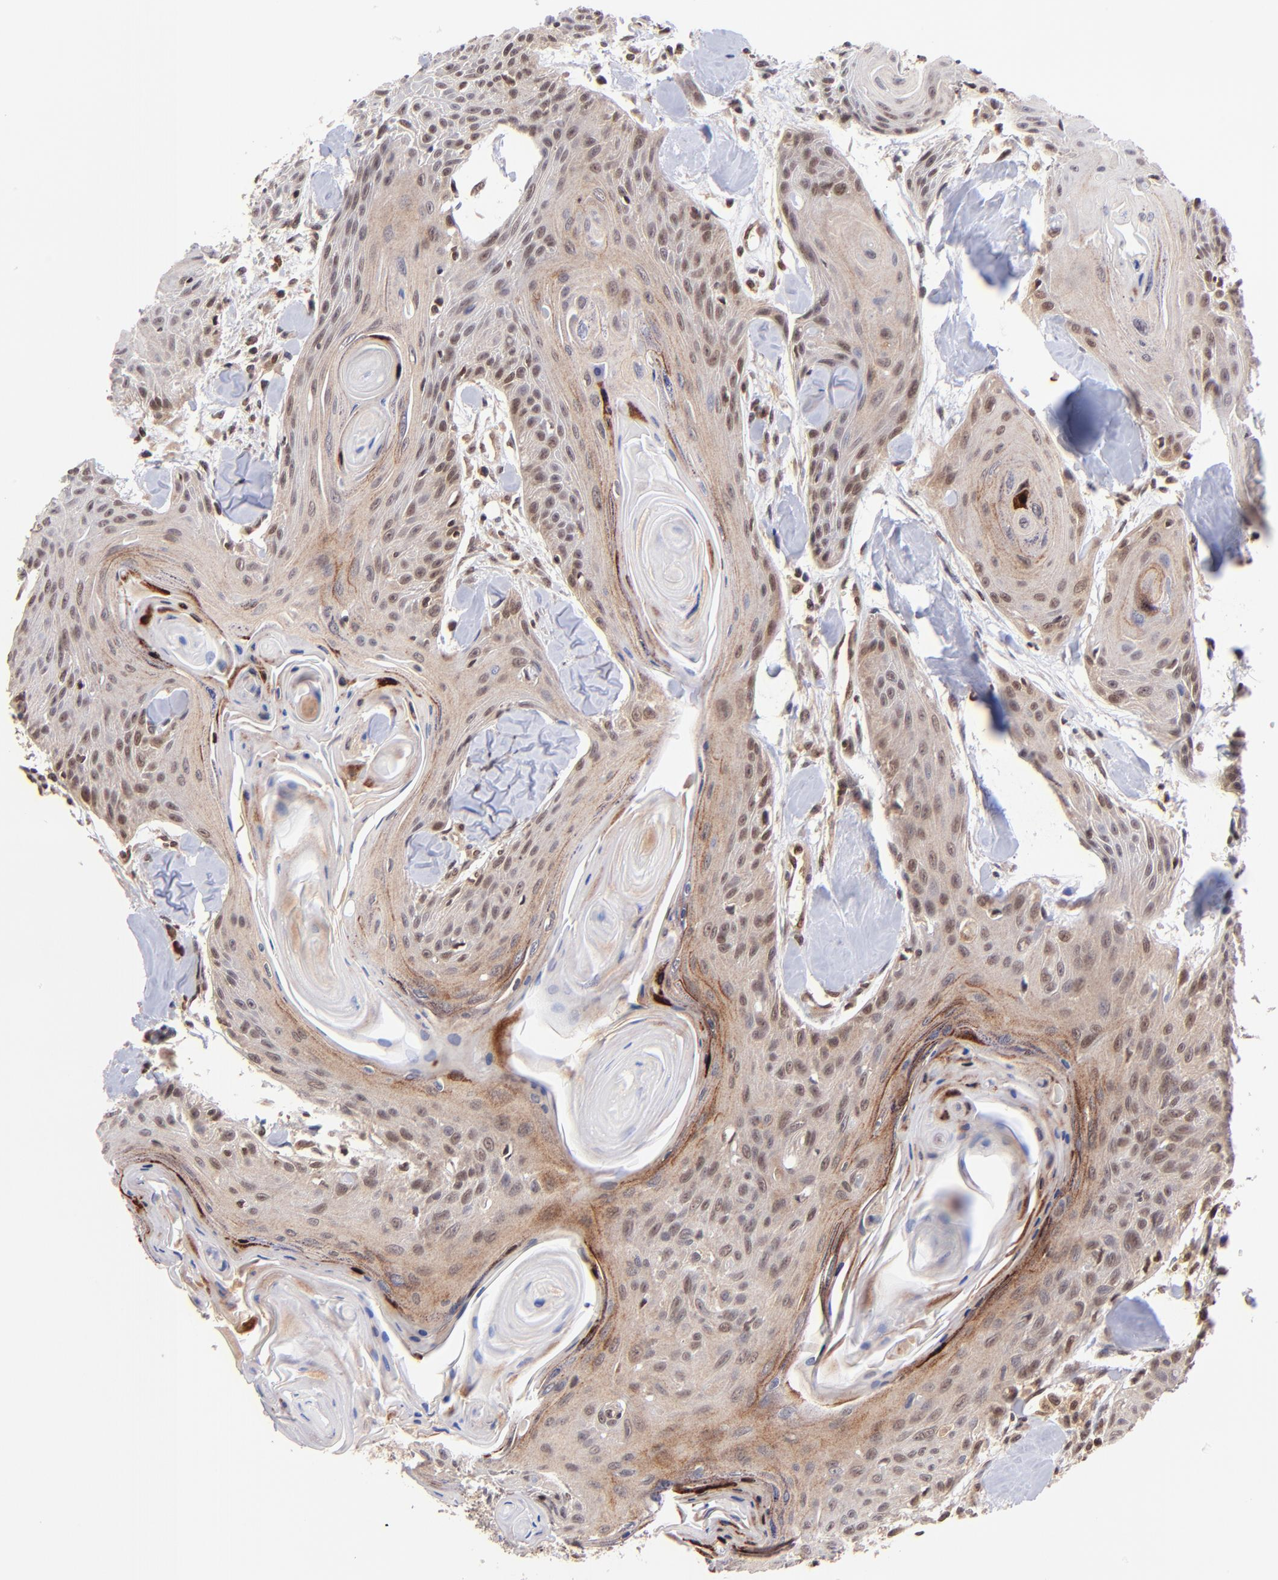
{"staining": {"intensity": "moderate", "quantity": ">75%", "location": "cytoplasmic/membranous,nuclear"}, "tissue": "head and neck cancer", "cell_type": "Tumor cells", "image_type": "cancer", "snomed": [{"axis": "morphology", "description": "Squamous cell carcinoma, NOS"}, {"axis": "morphology", "description": "Squamous cell carcinoma, metastatic, NOS"}, {"axis": "topography", "description": "Lymph node"}, {"axis": "topography", "description": "Salivary gland"}, {"axis": "topography", "description": "Head-Neck"}], "caption": "Immunohistochemical staining of head and neck squamous cell carcinoma shows medium levels of moderate cytoplasmic/membranous and nuclear expression in approximately >75% of tumor cells.", "gene": "WDR25", "patient": {"sex": "female", "age": 74}}